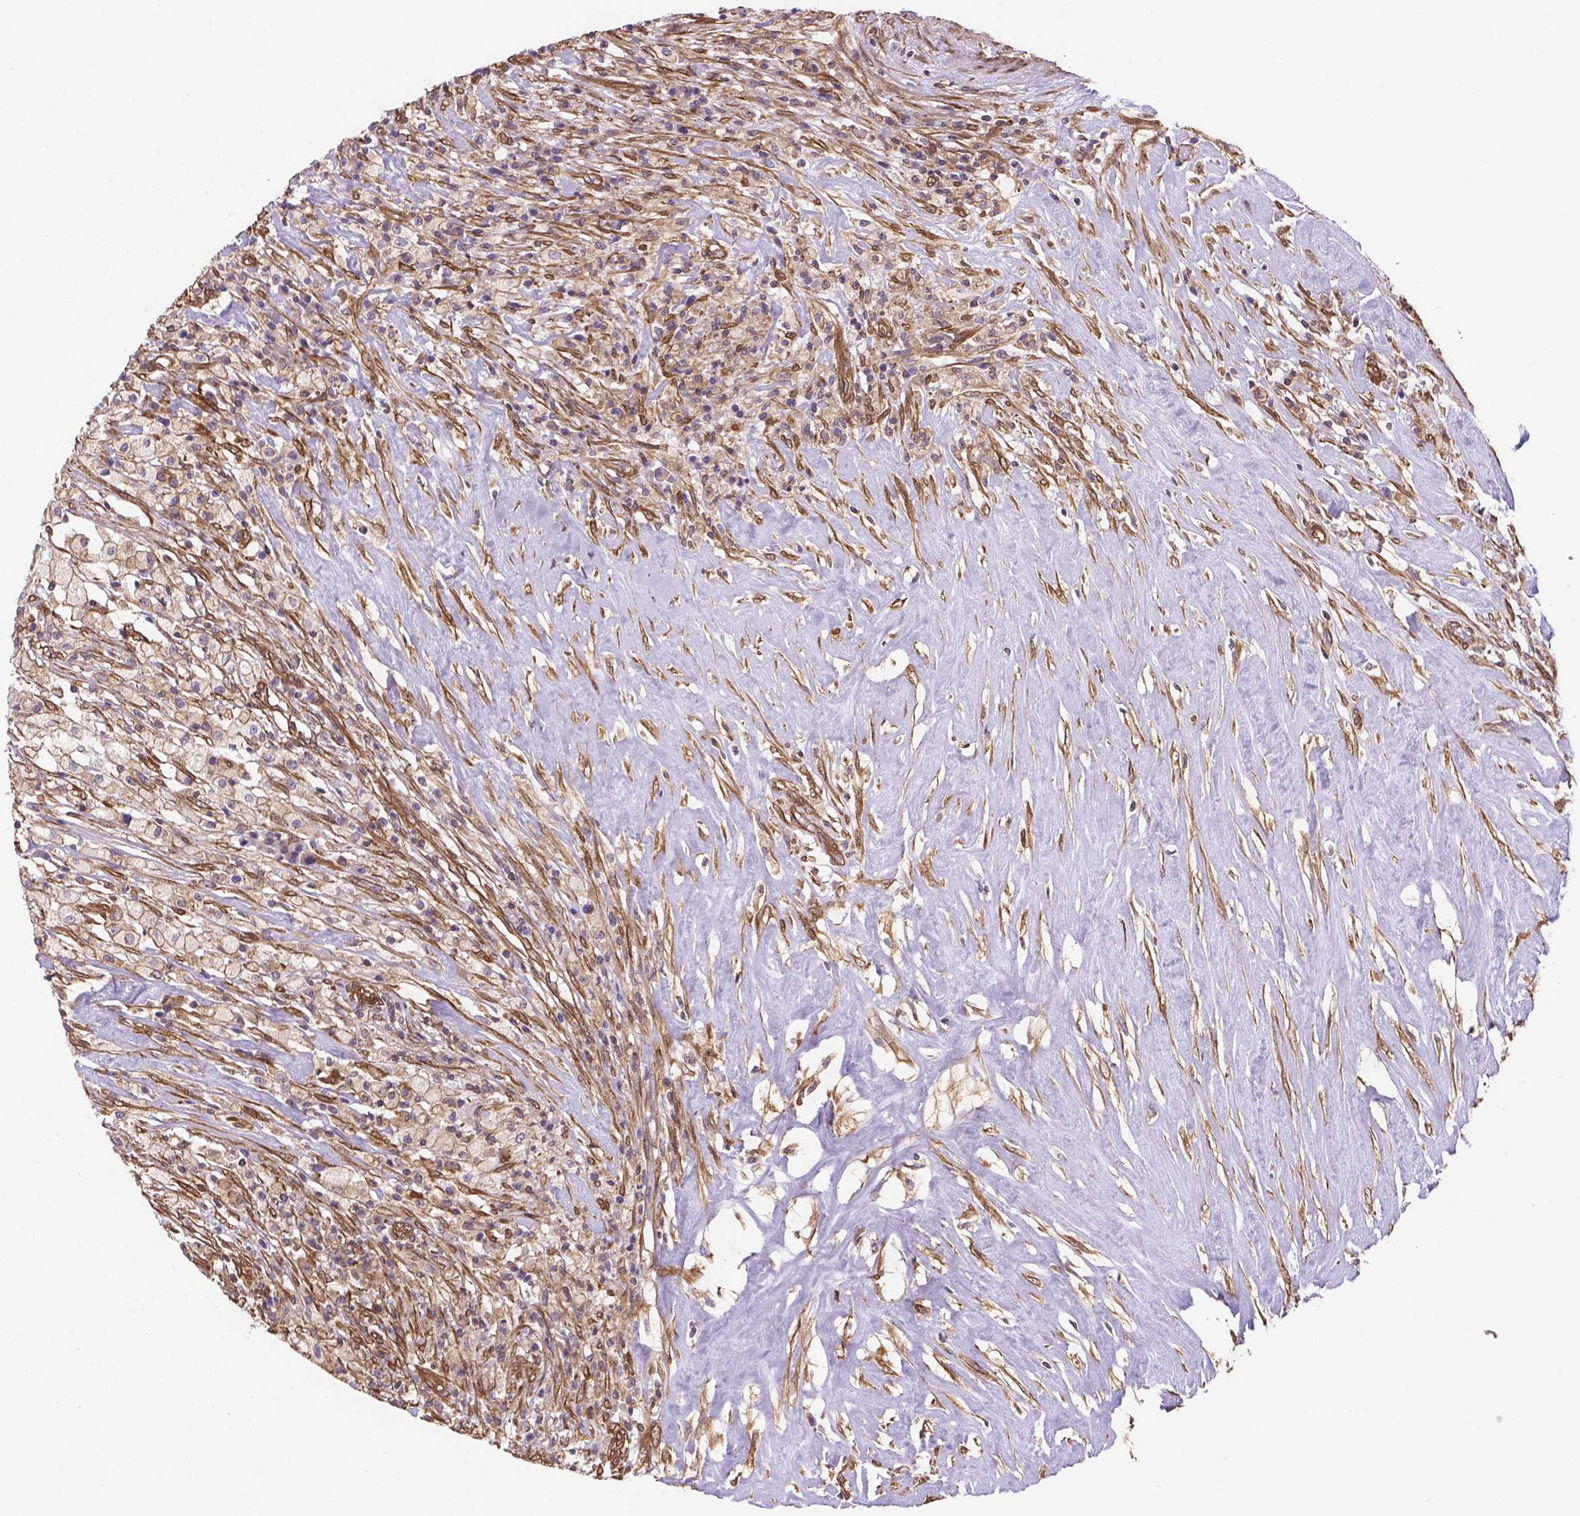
{"staining": {"intensity": "weak", "quantity": ">75%", "location": "cytoplasmic/membranous"}, "tissue": "testis cancer", "cell_type": "Tumor cells", "image_type": "cancer", "snomed": [{"axis": "morphology", "description": "Necrosis, NOS"}, {"axis": "morphology", "description": "Carcinoma, Embryonal, NOS"}, {"axis": "topography", "description": "Testis"}], "caption": "Weak cytoplasmic/membranous protein staining is seen in approximately >75% of tumor cells in testis embryonal carcinoma.", "gene": "YAP1", "patient": {"sex": "male", "age": 19}}